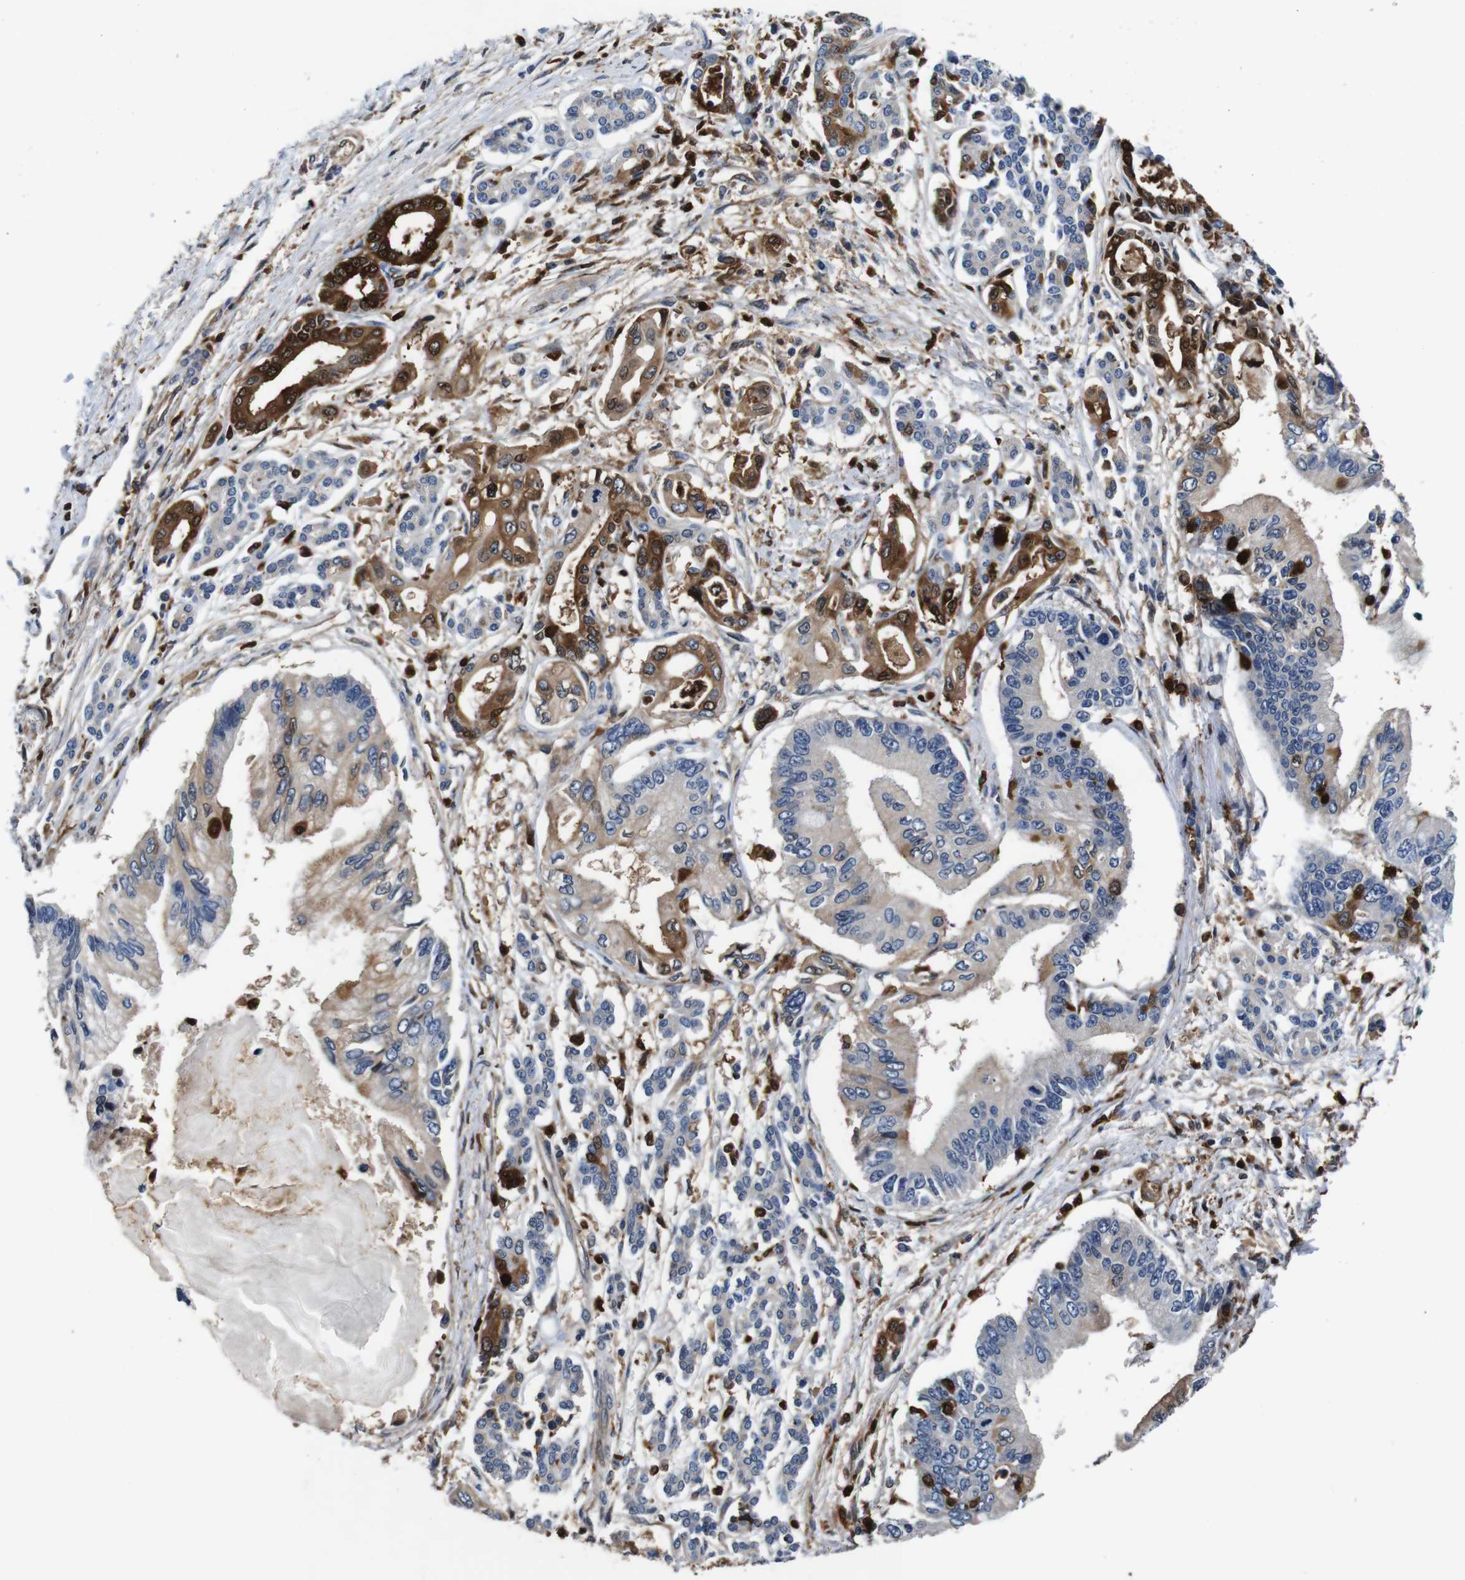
{"staining": {"intensity": "strong", "quantity": "<25%", "location": "cytoplasmic/membranous,nuclear"}, "tissue": "pancreatic cancer", "cell_type": "Tumor cells", "image_type": "cancer", "snomed": [{"axis": "morphology", "description": "Adenocarcinoma, NOS"}, {"axis": "topography", "description": "Pancreas"}], "caption": "Strong cytoplasmic/membranous and nuclear staining for a protein is identified in approximately <25% of tumor cells of pancreatic adenocarcinoma using immunohistochemistry (IHC).", "gene": "ANXA1", "patient": {"sex": "male", "age": 56}}